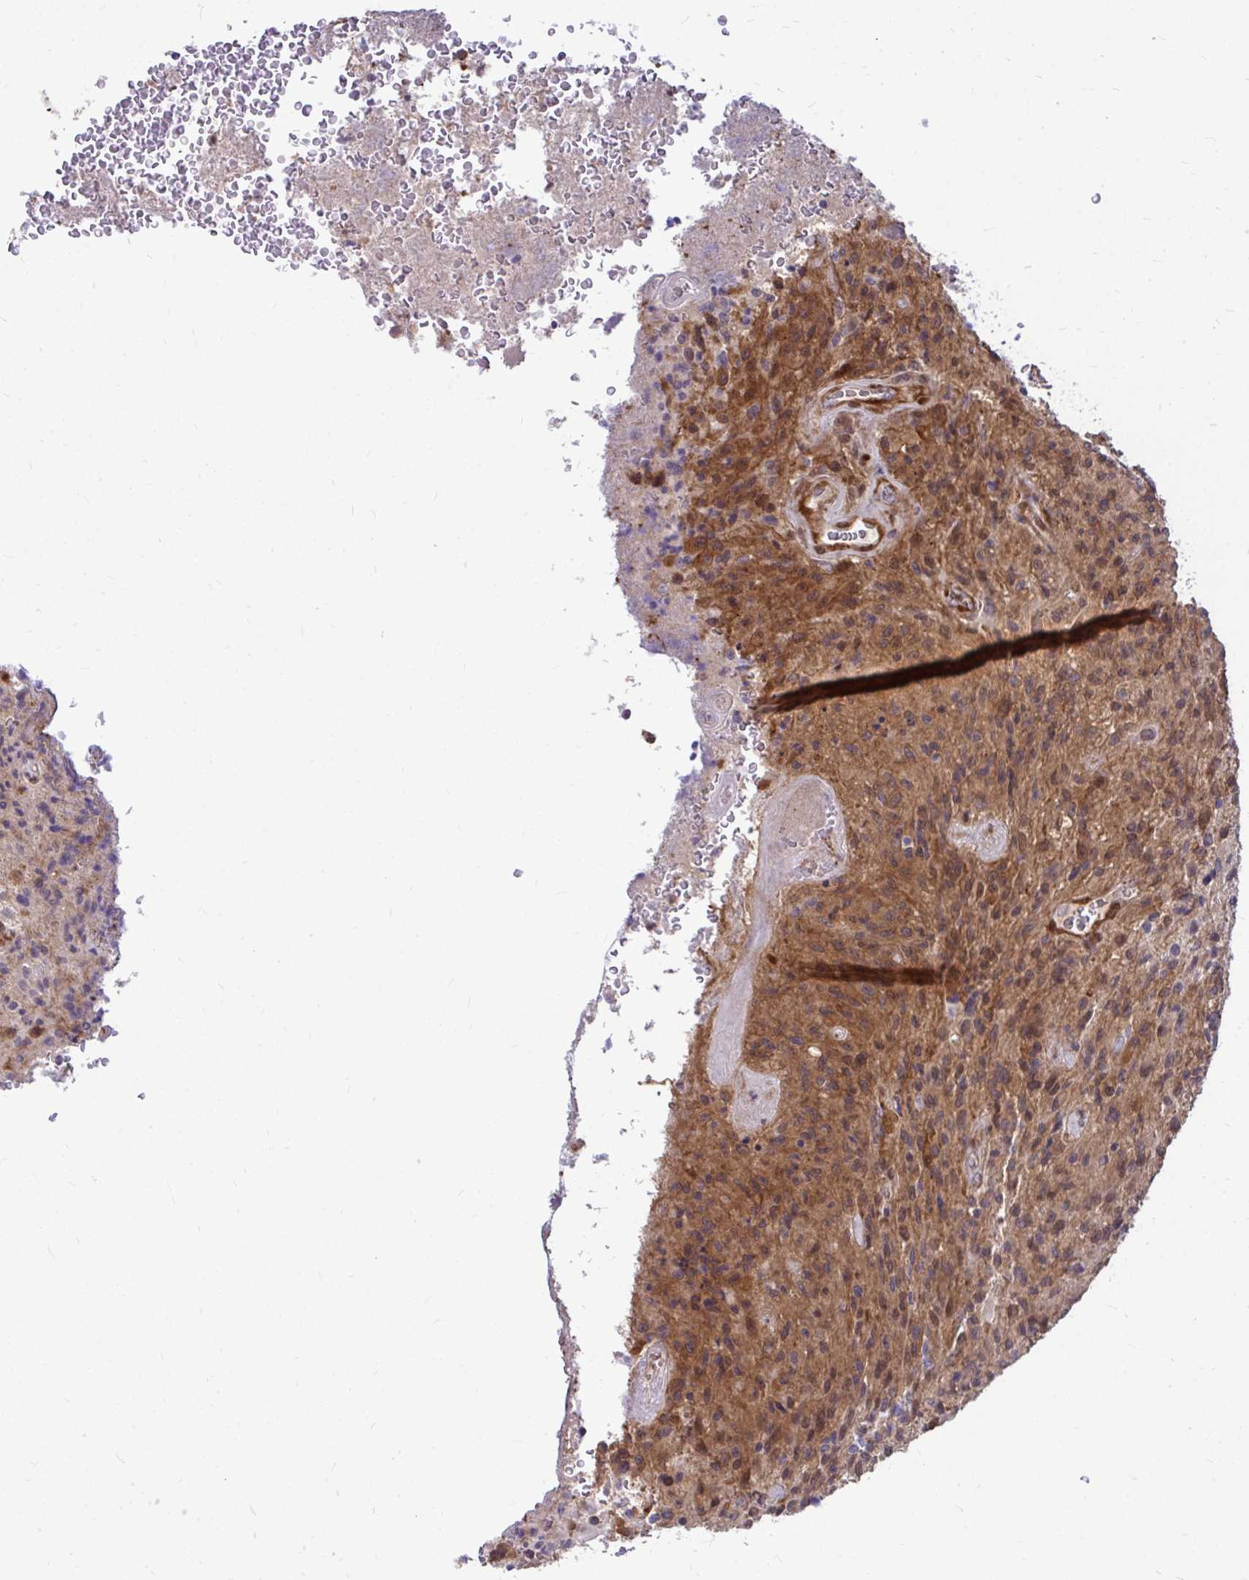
{"staining": {"intensity": "moderate", "quantity": "25%-75%", "location": "cytoplasmic/membranous"}, "tissue": "glioma", "cell_type": "Tumor cells", "image_type": "cancer", "snomed": [{"axis": "morphology", "description": "Normal tissue, NOS"}, {"axis": "morphology", "description": "Glioma, malignant, High grade"}, {"axis": "topography", "description": "Cerebral cortex"}], "caption": "IHC histopathology image of neoplastic tissue: human malignant glioma (high-grade) stained using immunohistochemistry (IHC) reveals medium levels of moderate protein expression localized specifically in the cytoplasmic/membranous of tumor cells, appearing as a cytoplasmic/membranous brown color.", "gene": "TRIP6", "patient": {"sex": "male", "age": 56}}